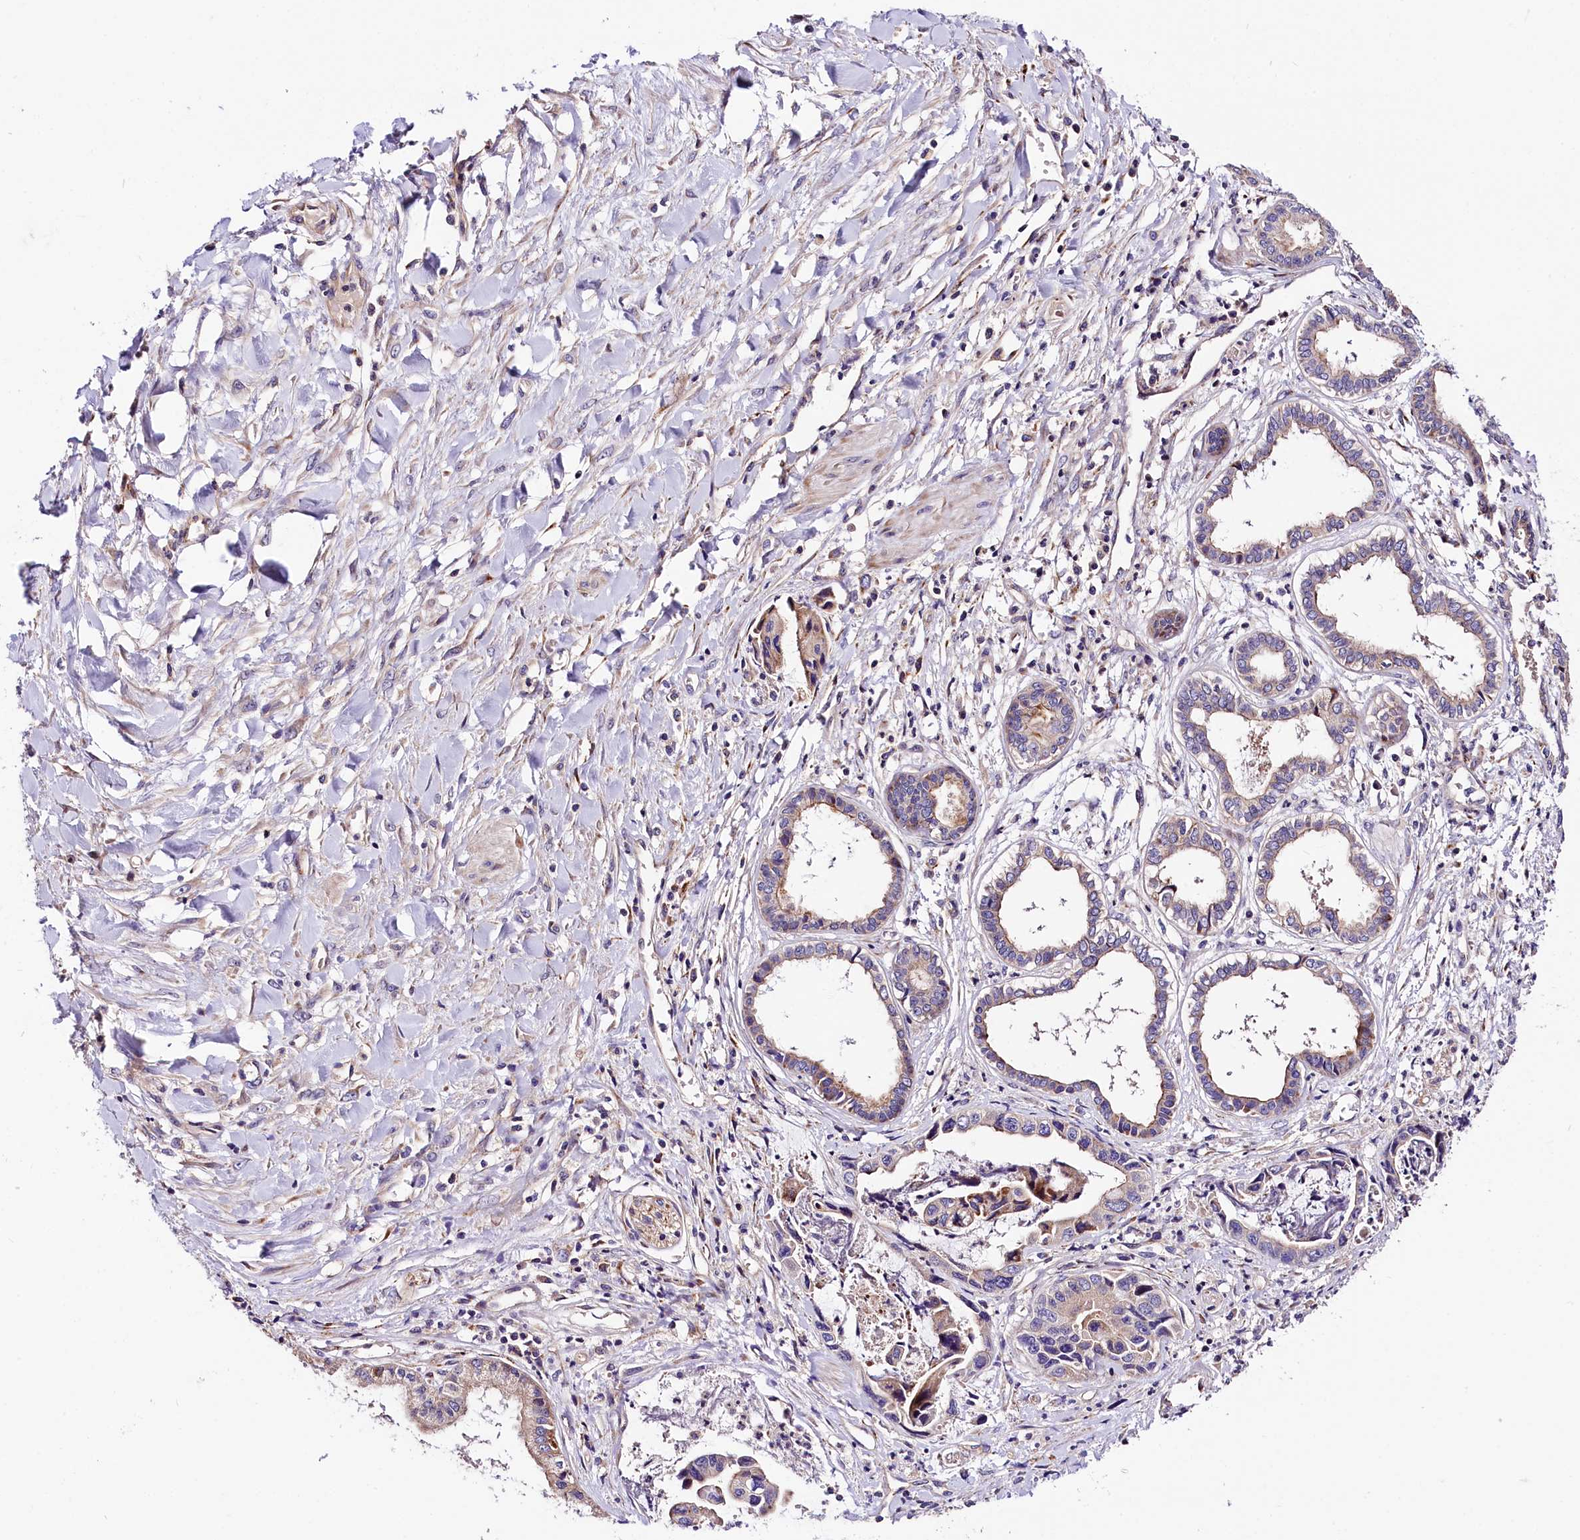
{"staining": {"intensity": "negative", "quantity": "none", "location": "none"}, "tissue": "pancreatic cancer", "cell_type": "Tumor cells", "image_type": "cancer", "snomed": [{"axis": "morphology", "description": "Adenocarcinoma, NOS"}, {"axis": "topography", "description": "Pancreas"}], "caption": "DAB (3,3'-diaminobenzidine) immunohistochemical staining of pancreatic cancer (adenocarcinoma) shows no significant expression in tumor cells.", "gene": "ARMC6", "patient": {"sex": "female", "age": 50}}